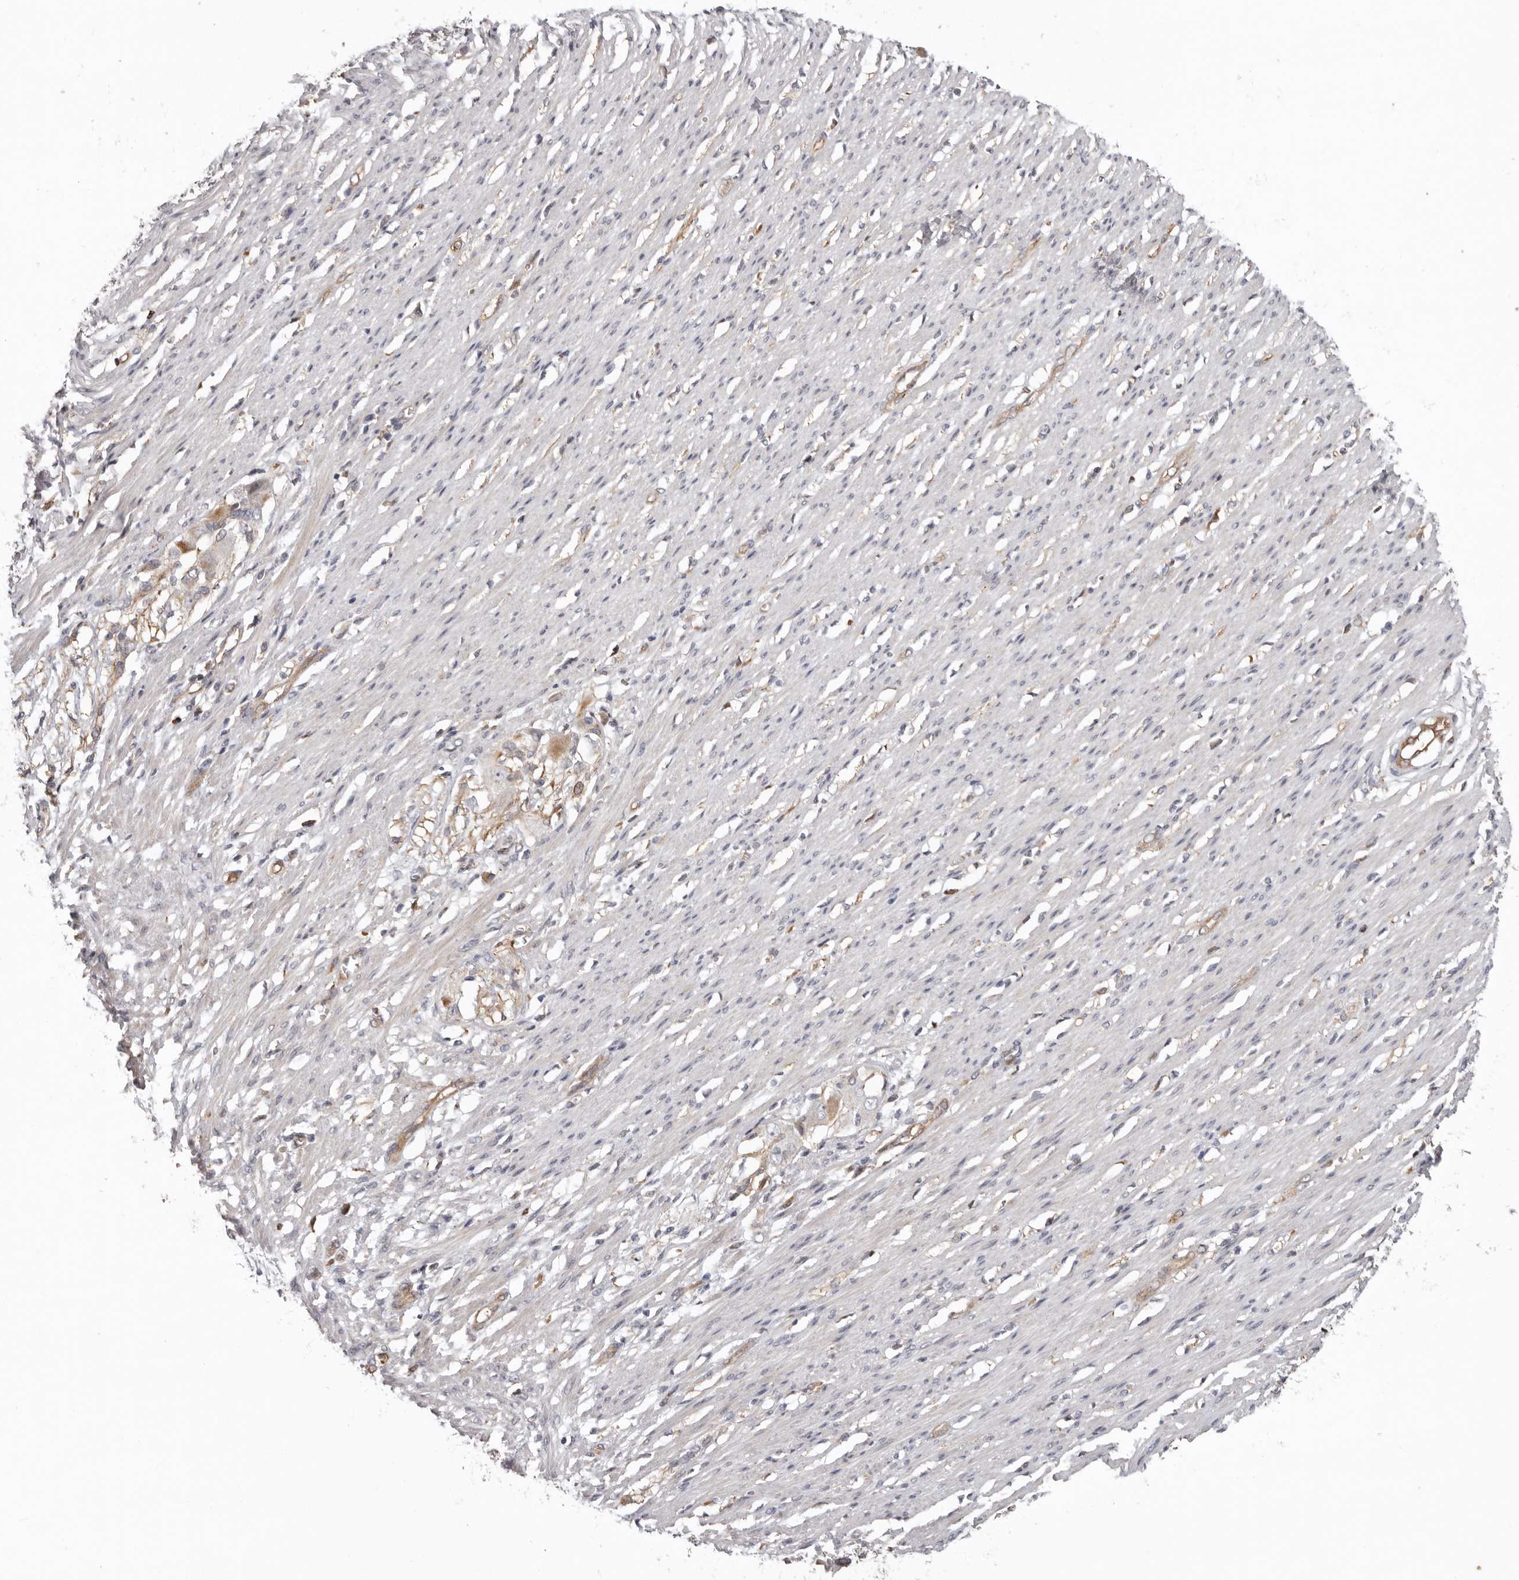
{"staining": {"intensity": "weak", "quantity": "<25%", "location": "cytoplasmic/membranous"}, "tissue": "smooth muscle", "cell_type": "Smooth muscle cells", "image_type": "normal", "snomed": [{"axis": "morphology", "description": "Normal tissue, NOS"}, {"axis": "morphology", "description": "Adenocarcinoma, NOS"}, {"axis": "topography", "description": "Colon"}, {"axis": "topography", "description": "Peripheral nerve tissue"}], "caption": "DAB (3,3'-diaminobenzidine) immunohistochemical staining of normal human smooth muscle exhibits no significant positivity in smooth muscle cells.", "gene": "CDCA8", "patient": {"sex": "male", "age": 14}}